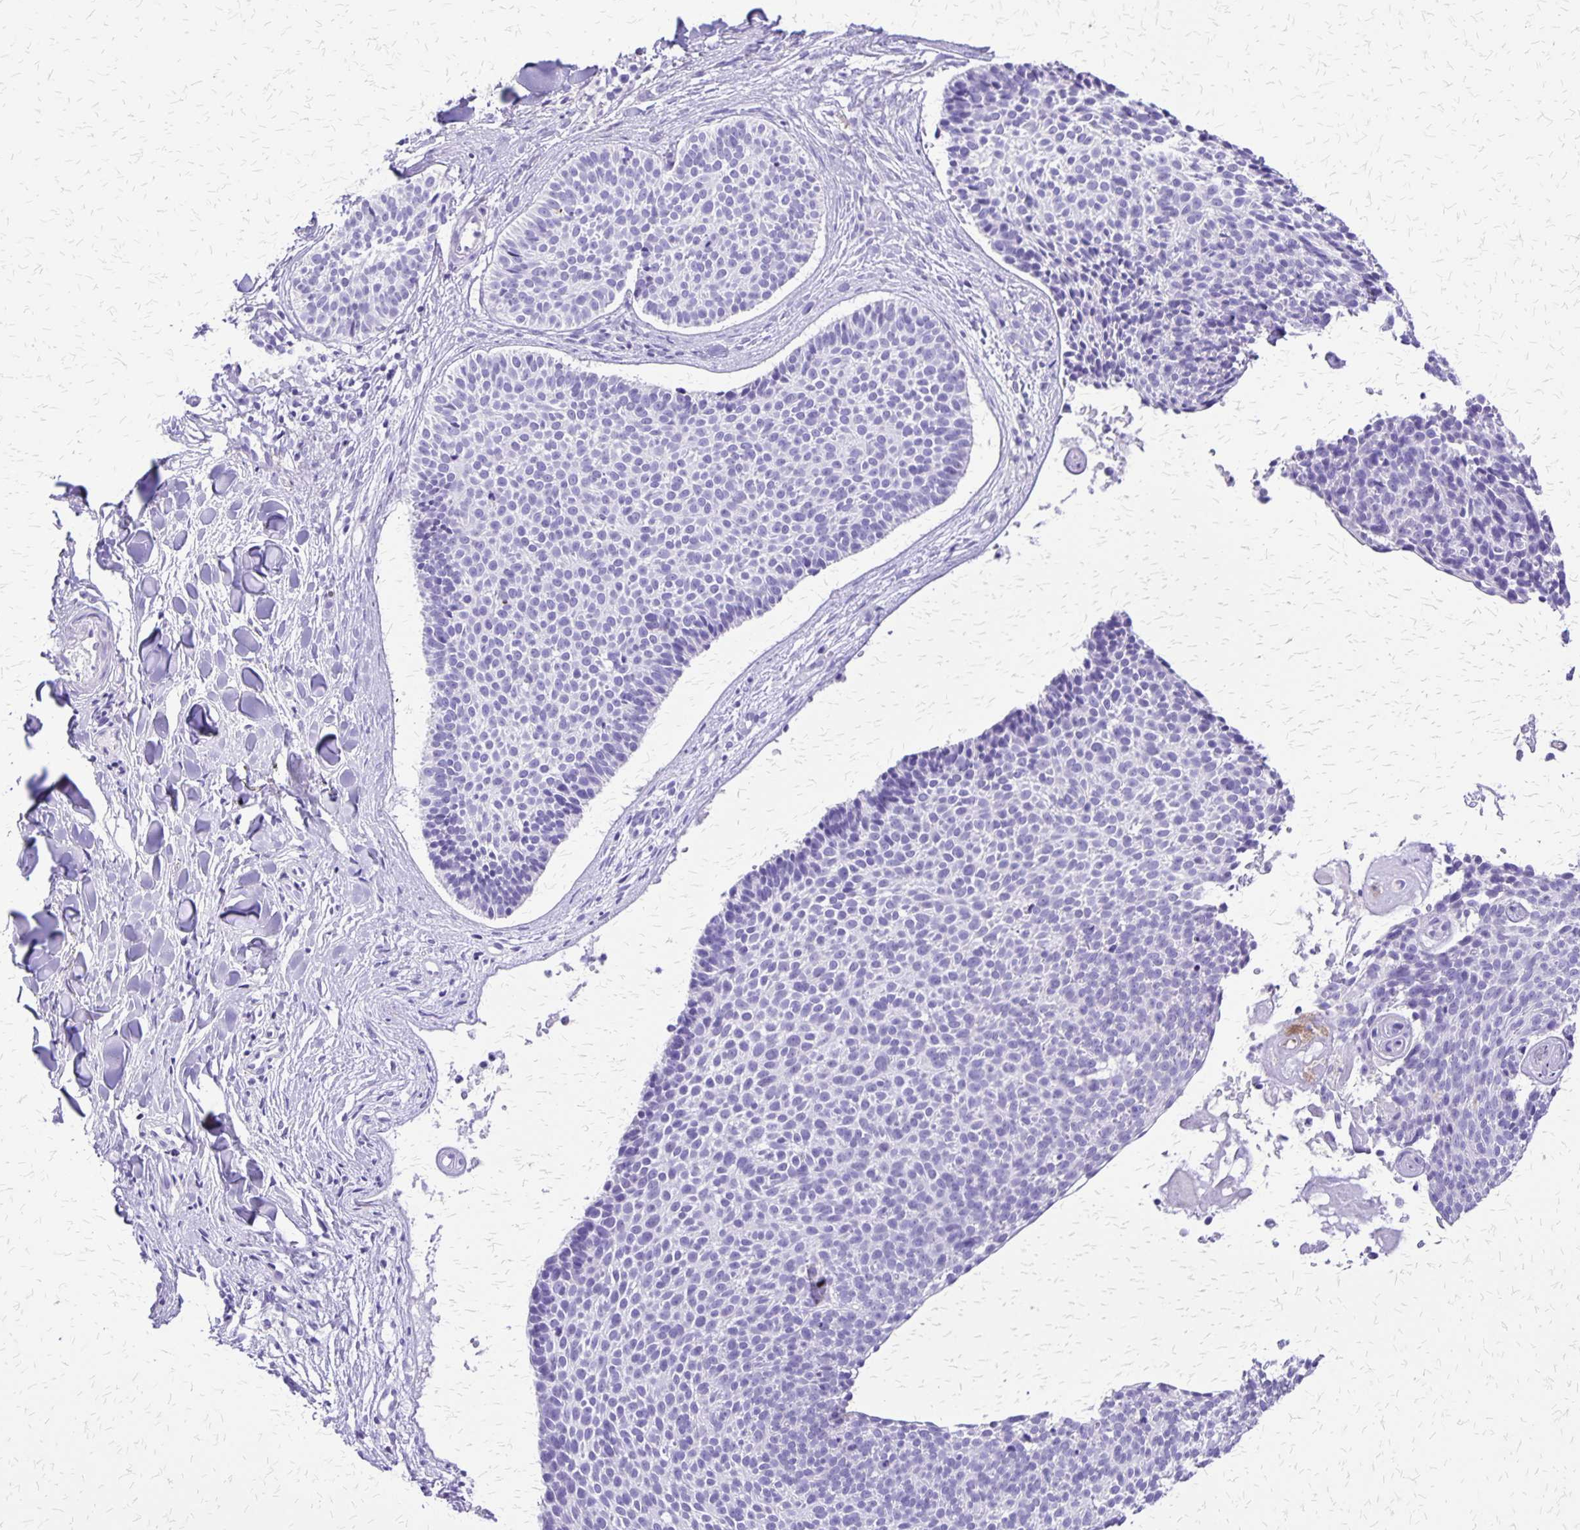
{"staining": {"intensity": "negative", "quantity": "none", "location": "none"}, "tissue": "skin cancer", "cell_type": "Tumor cells", "image_type": "cancer", "snomed": [{"axis": "morphology", "description": "Basal cell carcinoma"}, {"axis": "topography", "description": "Skin"}], "caption": "A histopathology image of human skin cancer (basal cell carcinoma) is negative for staining in tumor cells.", "gene": "SLC13A2", "patient": {"sex": "male", "age": 82}}